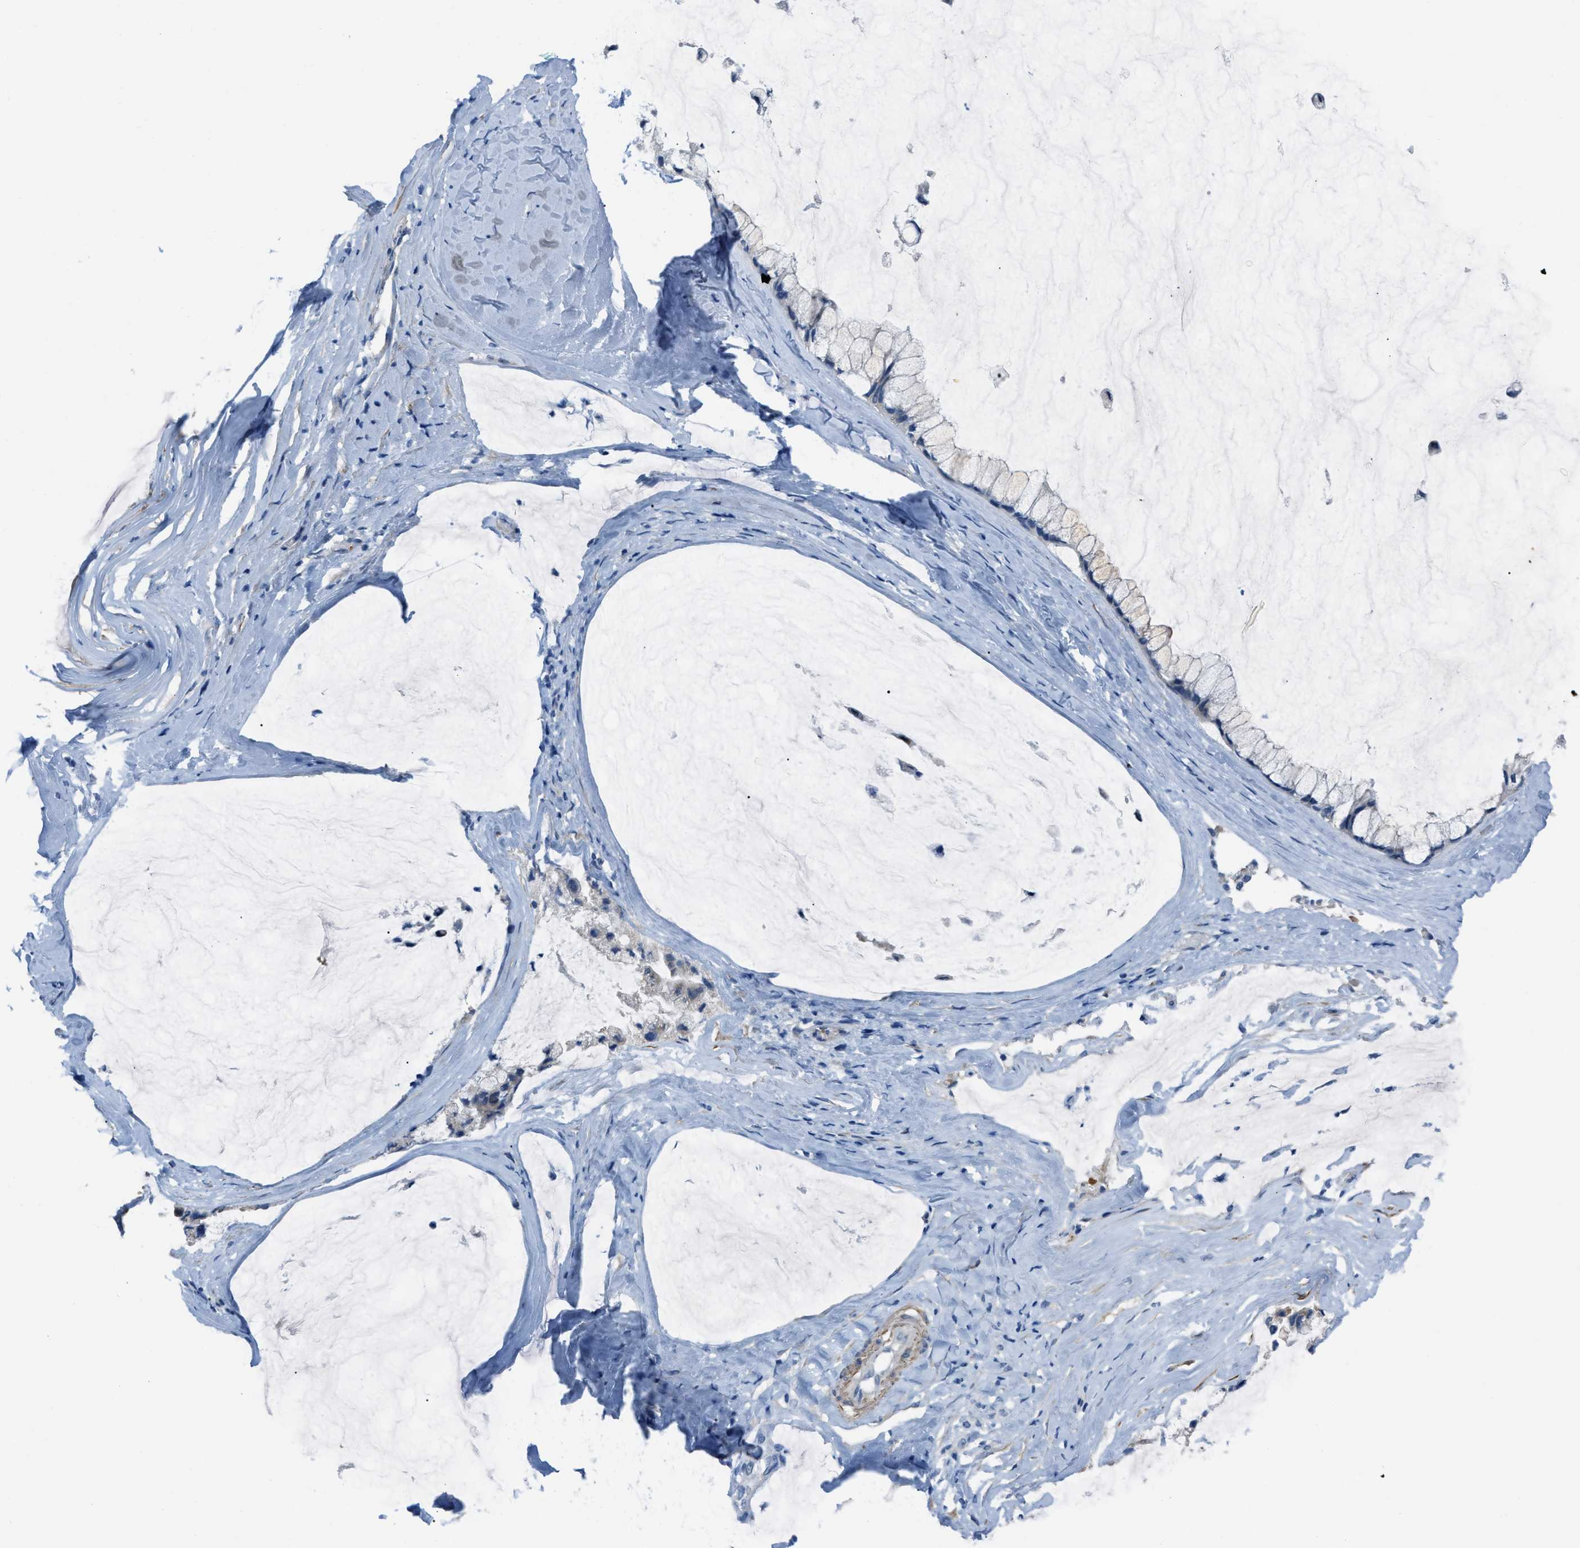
{"staining": {"intensity": "negative", "quantity": "none", "location": "none"}, "tissue": "ovarian cancer", "cell_type": "Tumor cells", "image_type": "cancer", "snomed": [{"axis": "morphology", "description": "Cystadenocarcinoma, mucinous, NOS"}, {"axis": "topography", "description": "Ovary"}], "caption": "Human ovarian mucinous cystadenocarcinoma stained for a protein using immunohistochemistry (IHC) displays no staining in tumor cells.", "gene": "SPATC1L", "patient": {"sex": "female", "age": 39}}